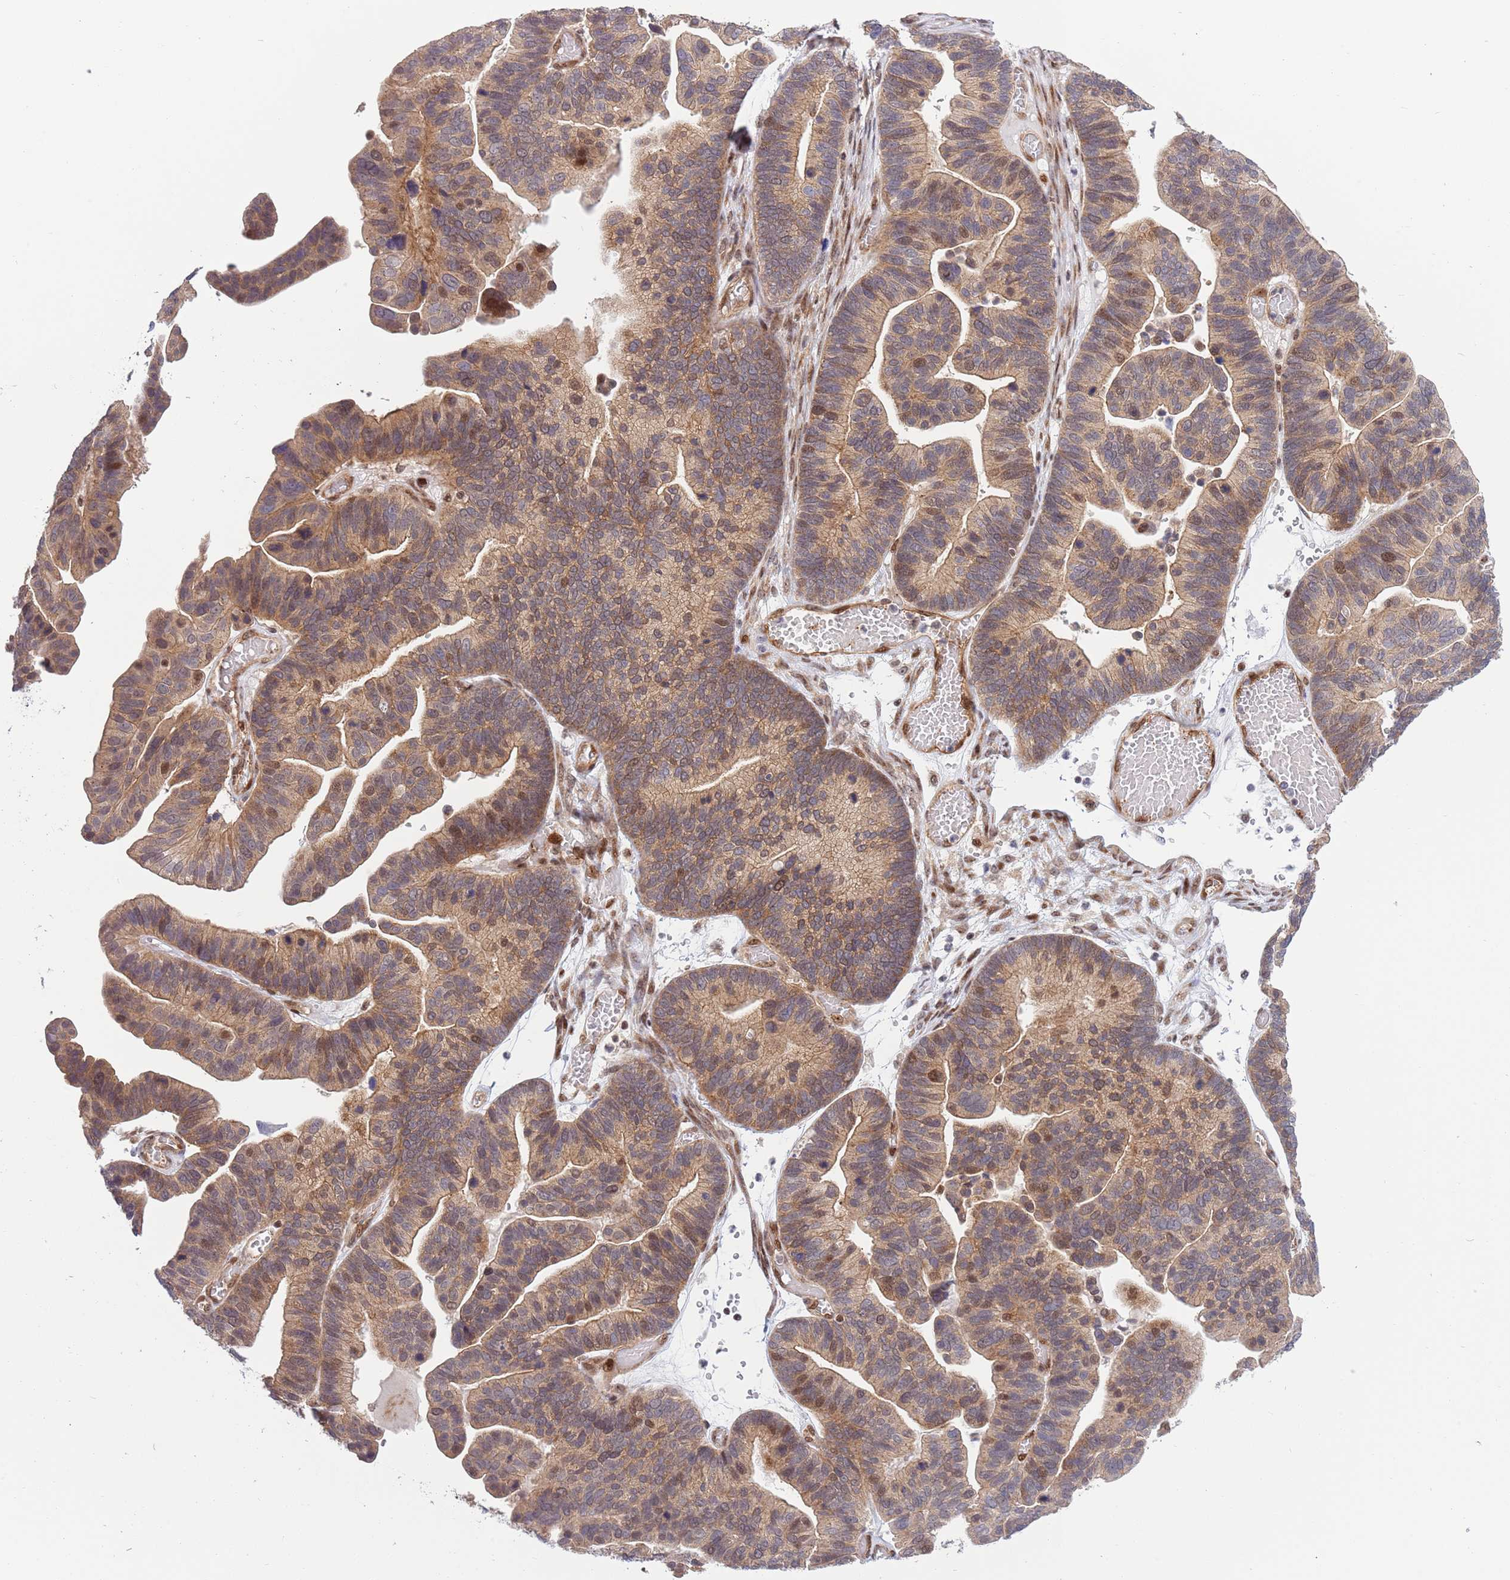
{"staining": {"intensity": "moderate", "quantity": "25%-75%", "location": "cytoplasmic/membranous,nuclear"}, "tissue": "ovarian cancer", "cell_type": "Tumor cells", "image_type": "cancer", "snomed": [{"axis": "morphology", "description": "Cystadenocarcinoma, serous, NOS"}, {"axis": "topography", "description": "Ovary"}], "caption": "The micrograph displays a brown stain indicating the presence of a protein in the cytoplasmic/membranous and nuclear of tumor cells in ovarian cancer (serous cystadenocarcinoma). Immunohistochemistry (ihc) stains the protein of interest in brown and the nuclei are stained blue.", "gene": "TBX10", "patient": {"sex": "female", "age": 56}}